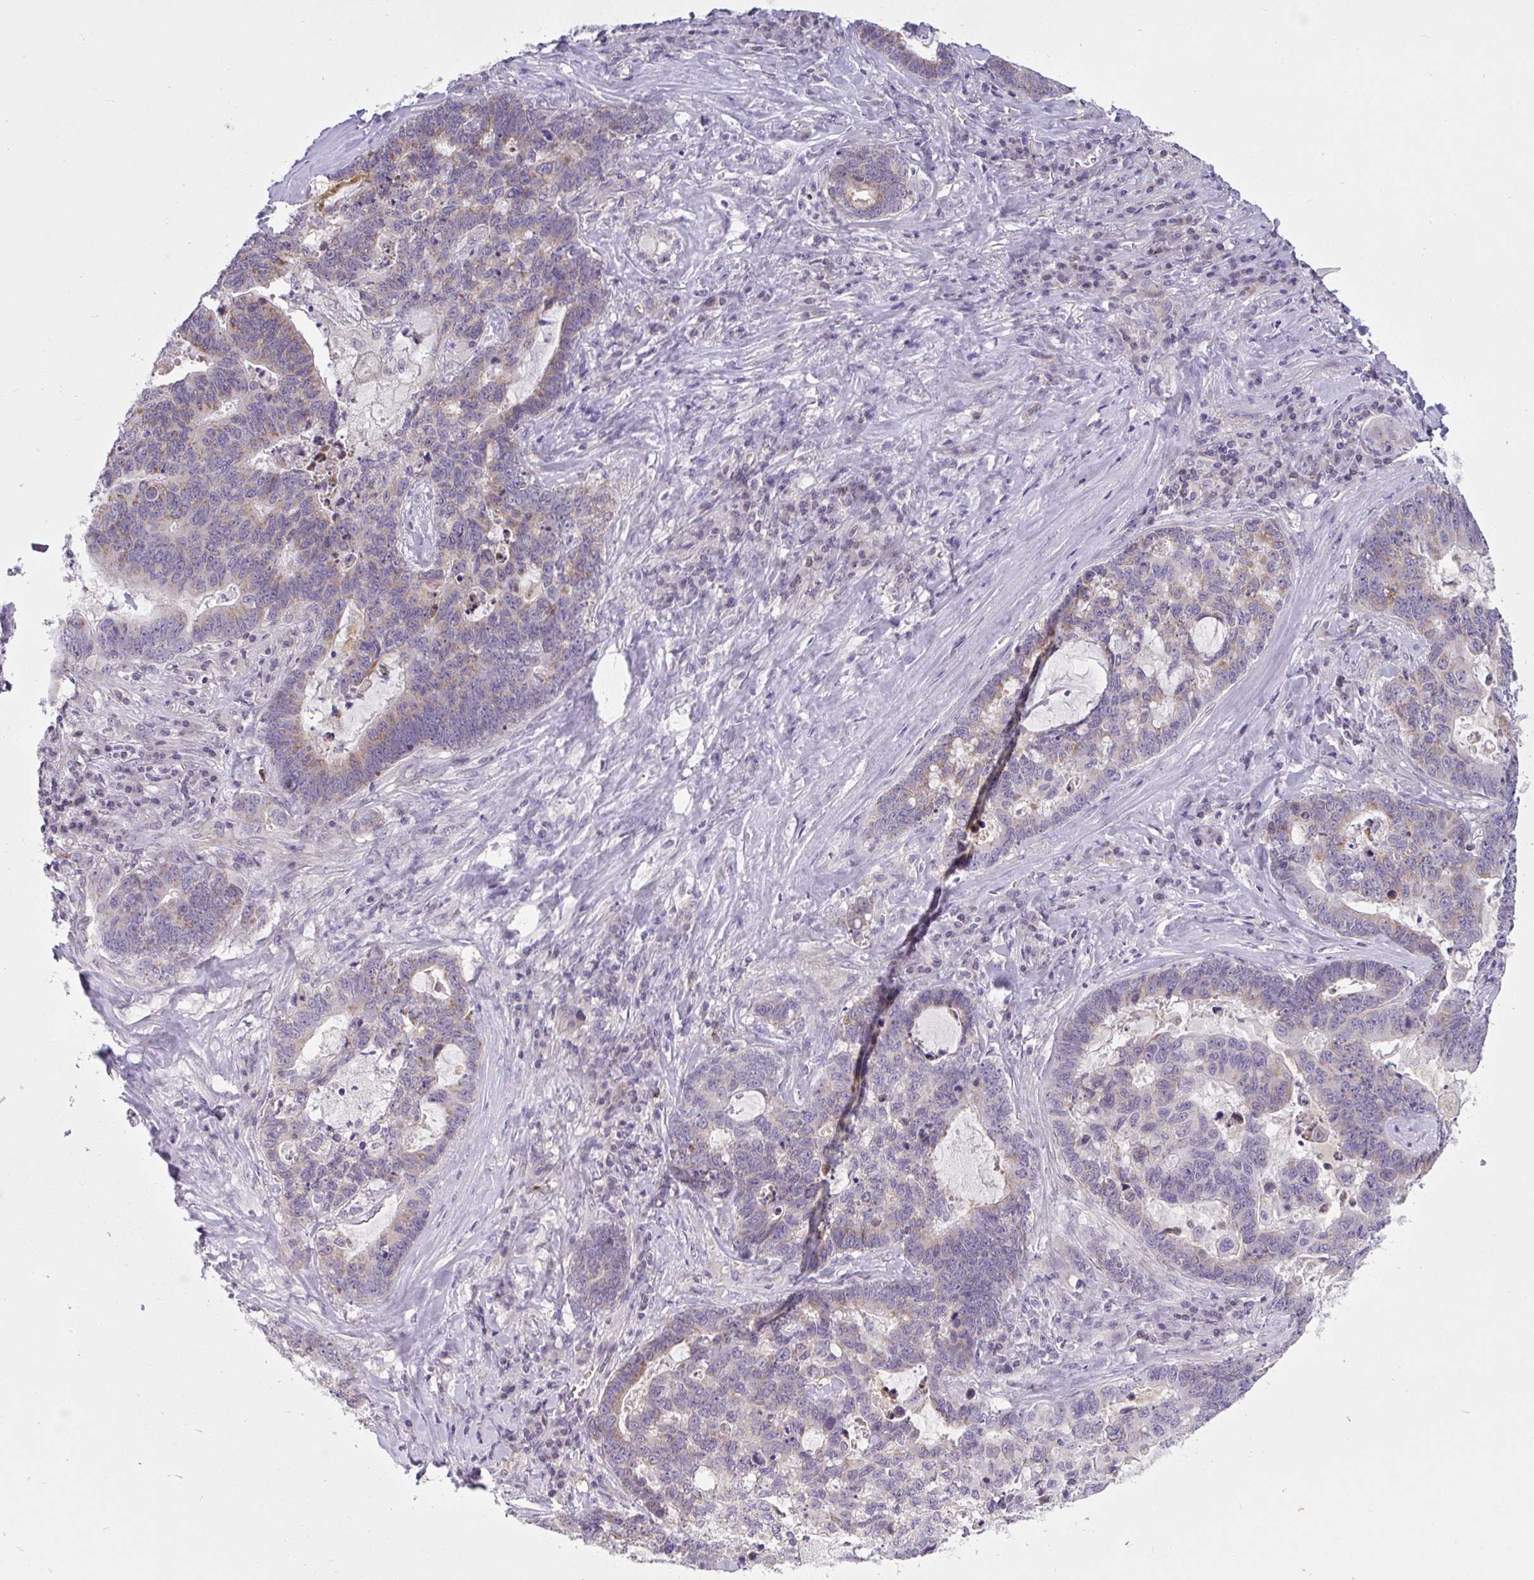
{"staining": {"intensity": "weak", "quantity": "25%-75%", "location": "cytoplasmic/membranous"}, "tissue": "lung cancer", "cell_type": "Tumor cells", "image_type": "cancer", "snomed": [{"axis": "morphology", "description": "Aneuploidy"}, {"axis": "morphology", "description": "Adenocarcinoma, NOS"}, {"axis": "morphology", "description": "Adenocarcinoma primary or metastatic"}, {"axis": "topography", "description": "Lung"}], "caption": "Immunohistochemical staining of adenocarcinoma (lung) demonstrates weak cytoplasmic/membranous protein staining in about 25%-75% of tumor cells.", "gene": "SEMA6B", "patient": {"sex": "female", "age": 75}}